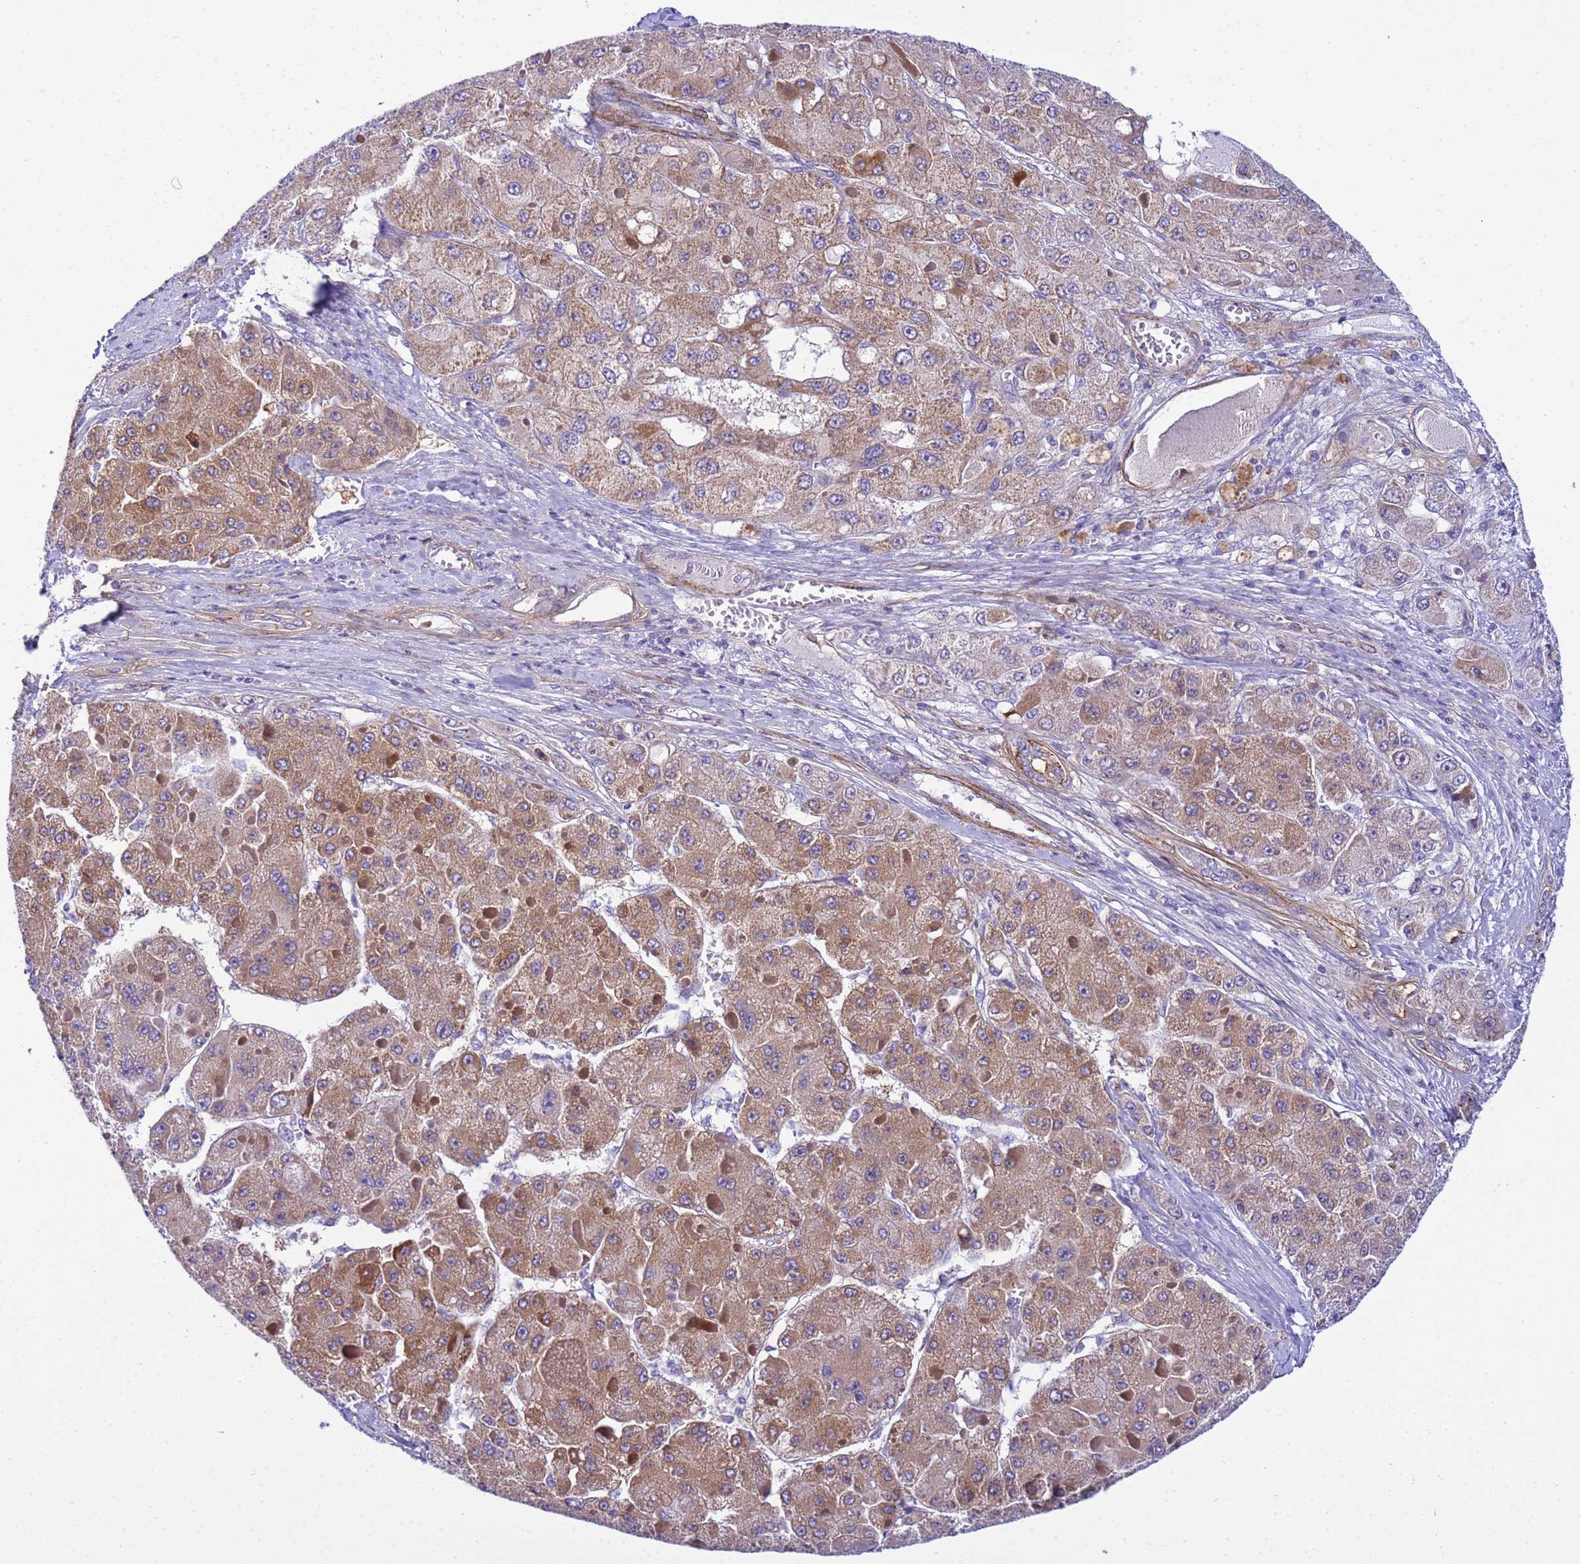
{"staining": {"intensity": "moderate", "quantity": ">75%", "location": "cytoplasmic/membranous"}, "tissue": "liver cancer", "cell_type": "Tumor cells", "image_type": "cancer", "snomed": [{"axis": "morphology", "description": "Carcinoma, Hepatocellular, NOS"}, {"axis": "topography", "description": "Liver"}], "caption": "Immunohistochemistry micrograph of human liver hepatocellular carcinoma stained for a protein (brown), which displays medium levels of moderate cytoplasmic/membranous staining in approximately >75% of tumor cells.", "gene": "P2RX7", "patient": {"sex": "female", "age": 73}}